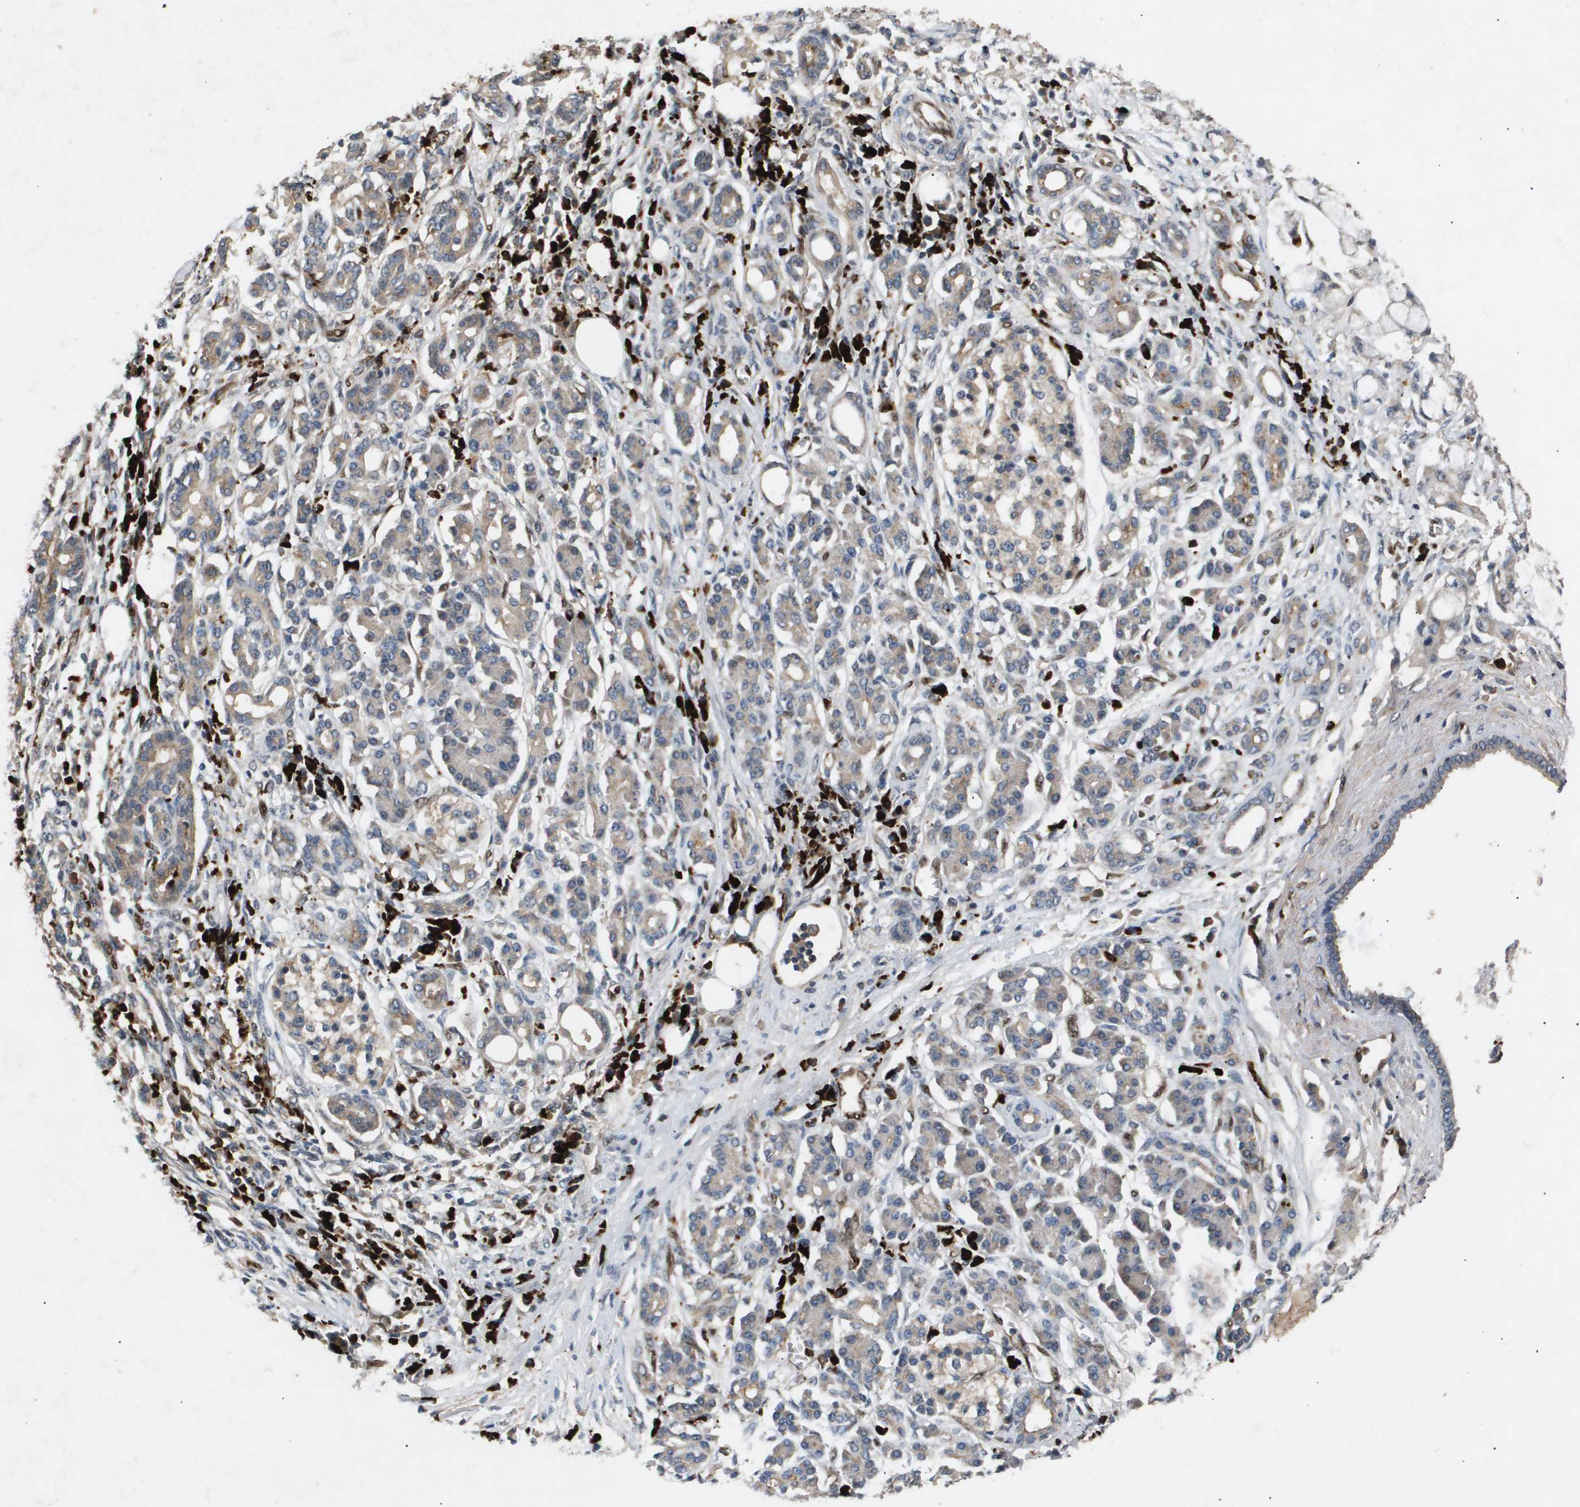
{"staining": {"intensity": "weak", "quantity": "<25%", "location": "cytoplasmic/membranous"}, "tissue": "pancreatic cancer", "cell_type": "Tumor cells", "image_type": "cancer", "snomed": [{"axis": "morphology", "description": "Adenocarcinoma, NOS"}, {"axis": "topography", "description": "Pancreas"}], "caption": "Tumor cells show no significant protein staining in pancreatic cancer (adenocarcinoma). (DAB IHC visualized using brightfield microscopy, high magnification).", "gene": "ERG", "patient": {"sex": "female", "age": 73}}